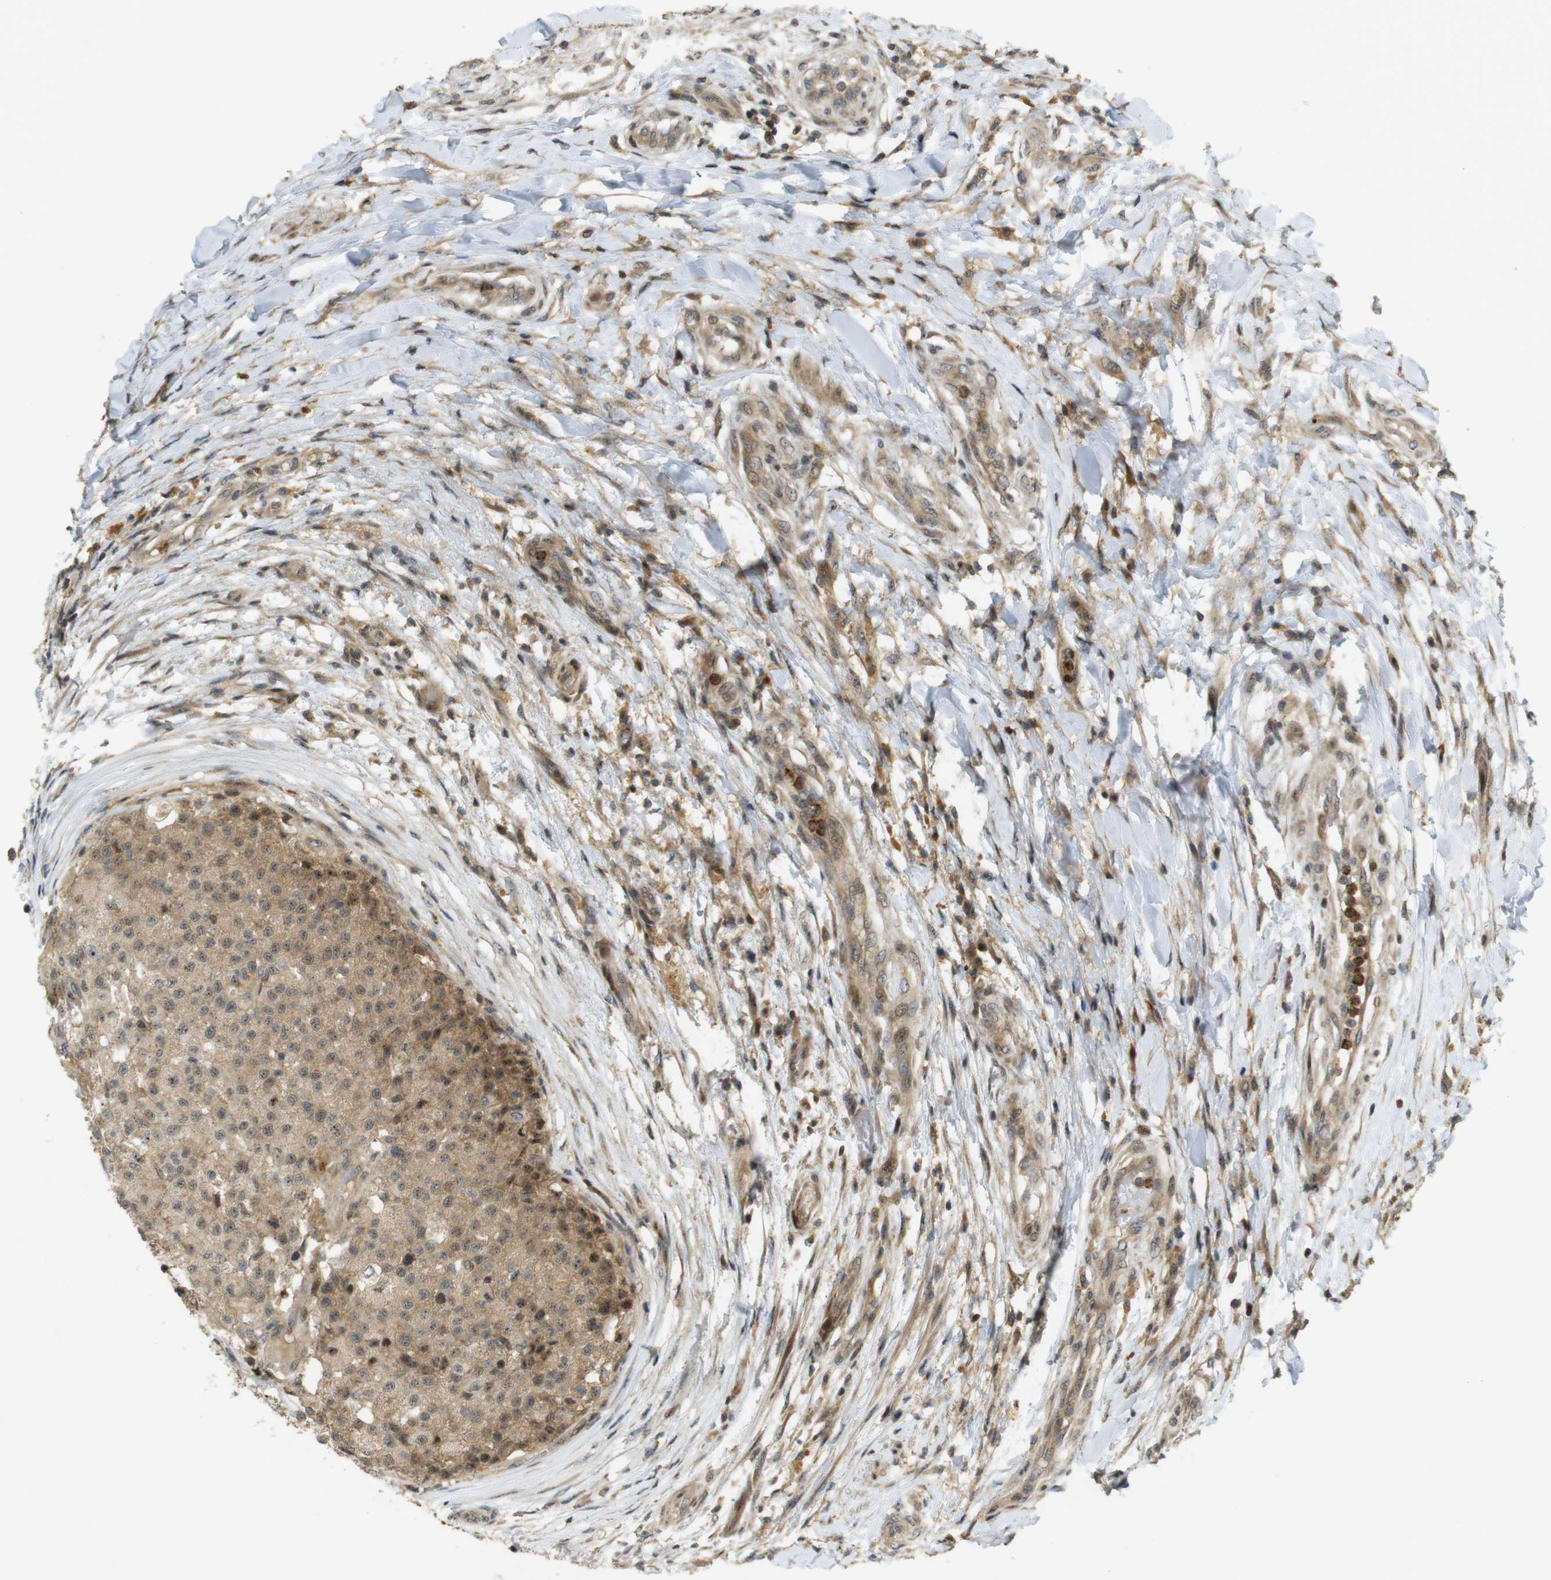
{"staining": {"intensity": "moderate", "quantity": ">75%", "location": "cytoplasmic/membranous,nuclear"}, "tissue": "testis cancer", "cell_type": "Tumor cells", "image_type": "cancer", "snomed": [{"axis": "morphology", "description": "Seminoma, NOS"}, {"axis": "topography", "description": "Testis"}], "caption": "Testis seminoma stained for a protein (brown) exhibits moderate cytoplasmic/membranous and nuclear positive positivity in approximately >75% of tumor cells.", "gene": "TMX3", "patient": {"sex": "male", "age": 59}}